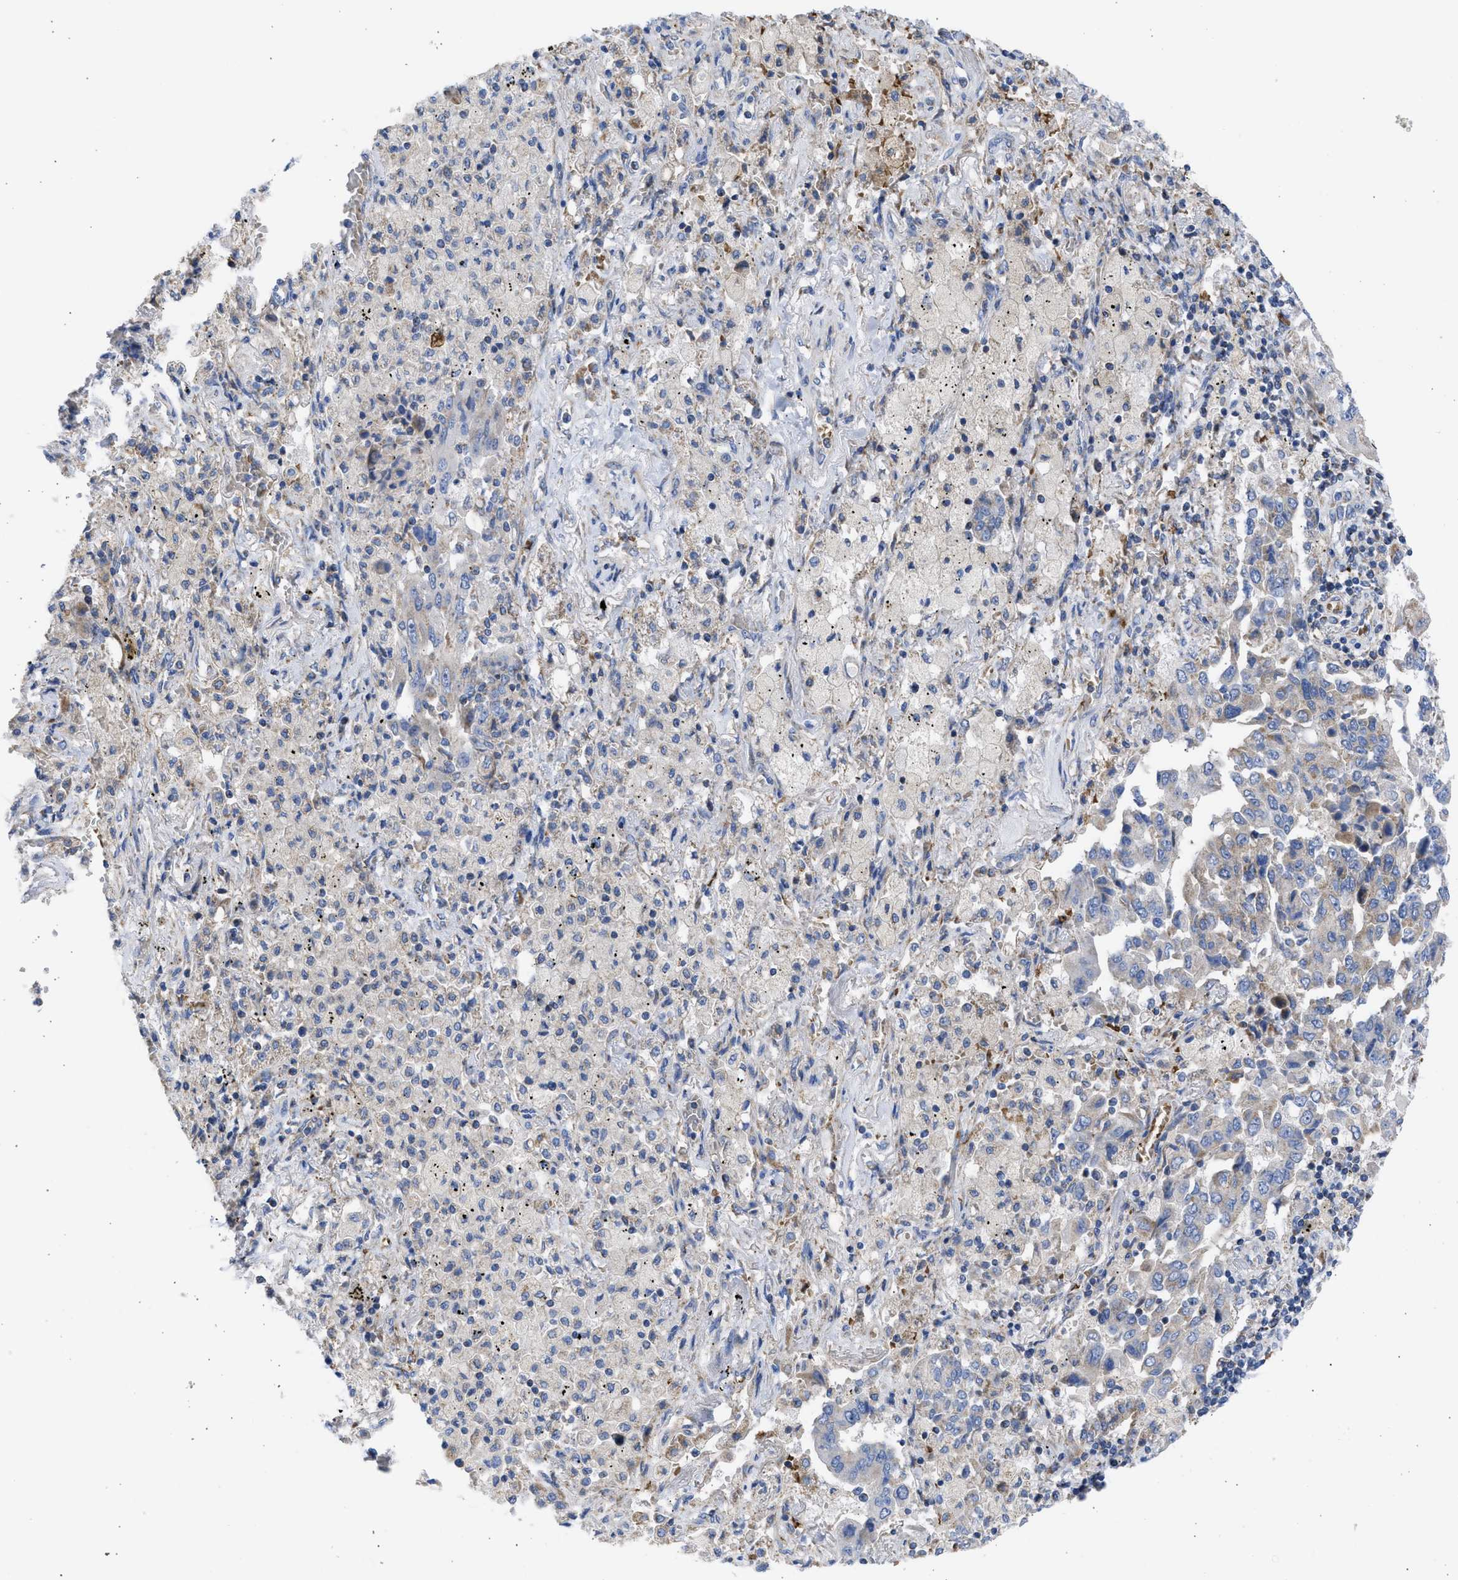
{"staining": {"intensity": "weak", "quantity": "<25%", "location": "cytoplasmic/membranous"}, "tissue": "lung cancer", "cell_type": "Tumor cells", "image_type": "cancer", "snomed": [{"axis": "morphology", "description": "Adenocarcinoma, NOS"}, {"axis": "topography", "description": "Lung"}], "caption": "IHC micrograph of human adenocarcinoma (lung) stained for a protein (brown), which displays no positivity in tumor cells. The staining is performed using DAB brown chromogen with nuclei counter-stained in using hematoxylin.", "gene": "BTG3", "patient": {"sex": "female", "age": 65}}